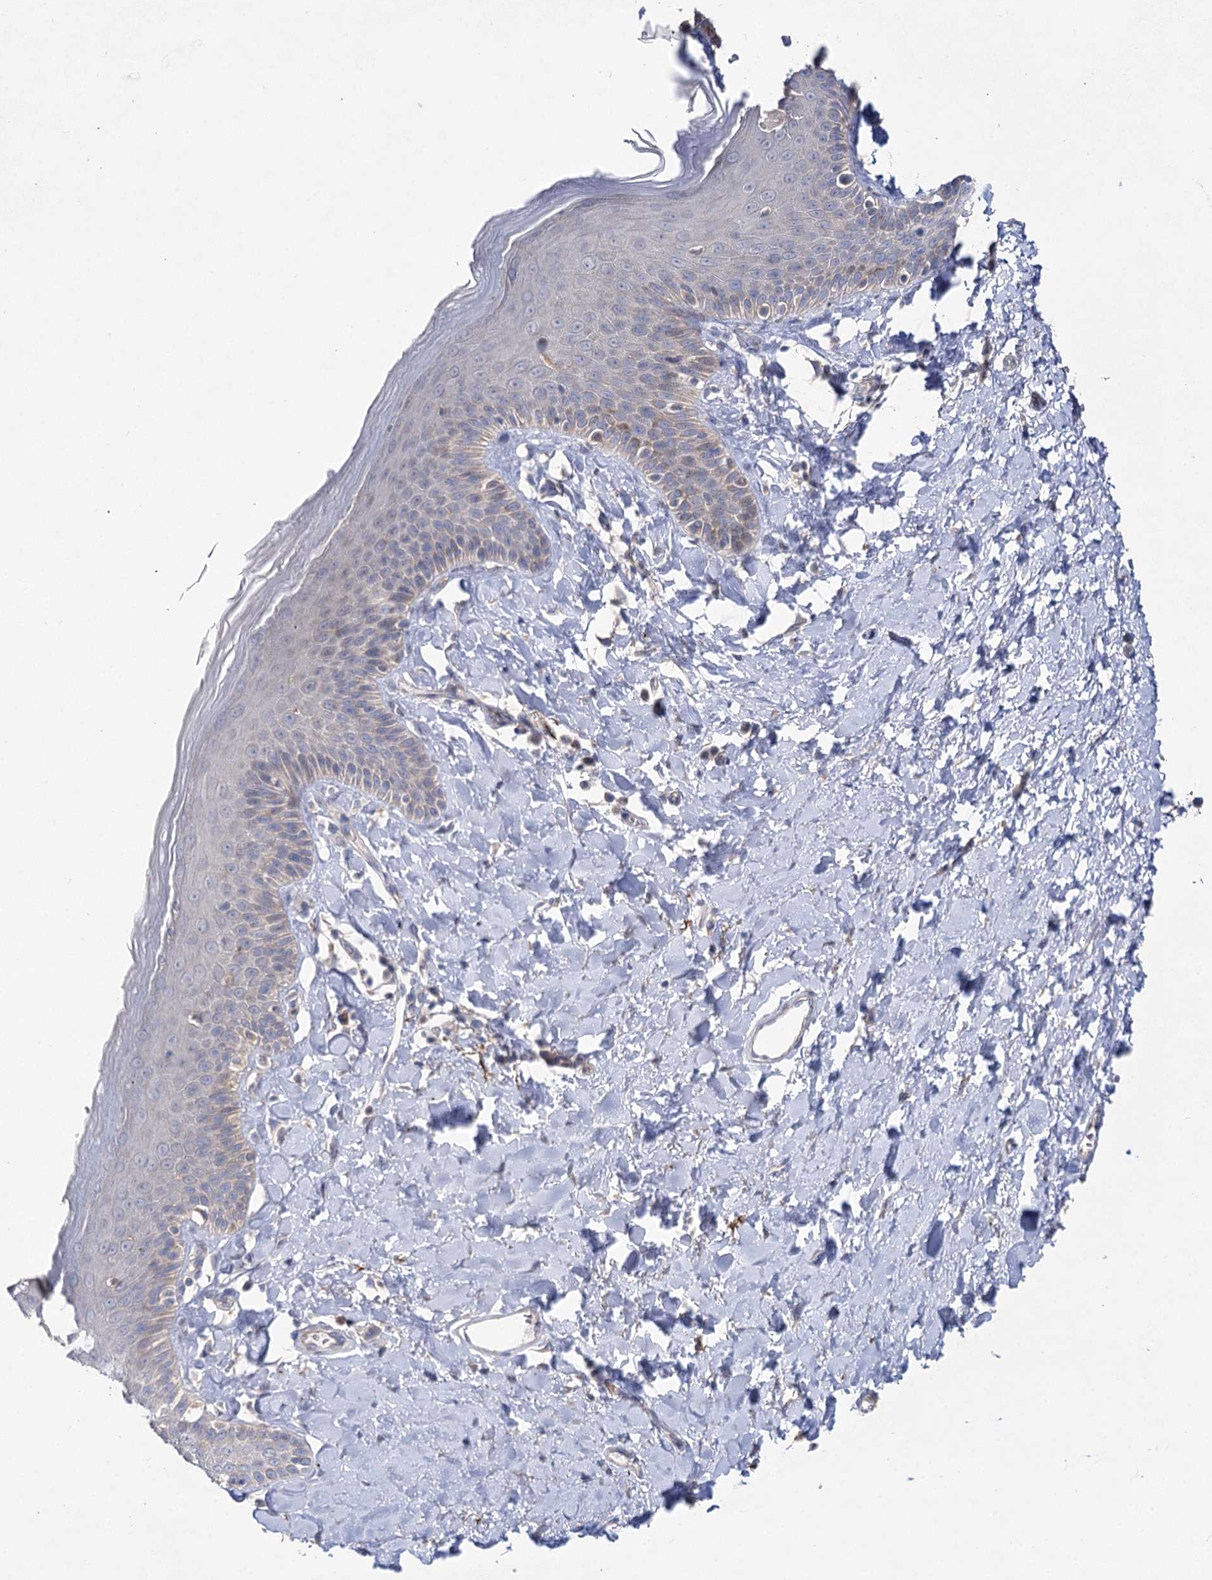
{"staining": {"intensity": "moderate", "quantity": "<25%", "location": "cytoplasmic/membranous"}, "tissue": "skin", "cell_type": "Epidermal cells", "image_type": "normal", "snomed": [{"axis": "morphology", "description": "Normal tissue, NOS"}, {"axis": "topography", "description": "Anal"}], "caption": "Protein expression by IHC displays moderate cytoplasmic/membranous expression in about <25% of epidermal cells in benign skin.", "gene": "AURKC", "patient": {"sex": "male", "age": 69}}